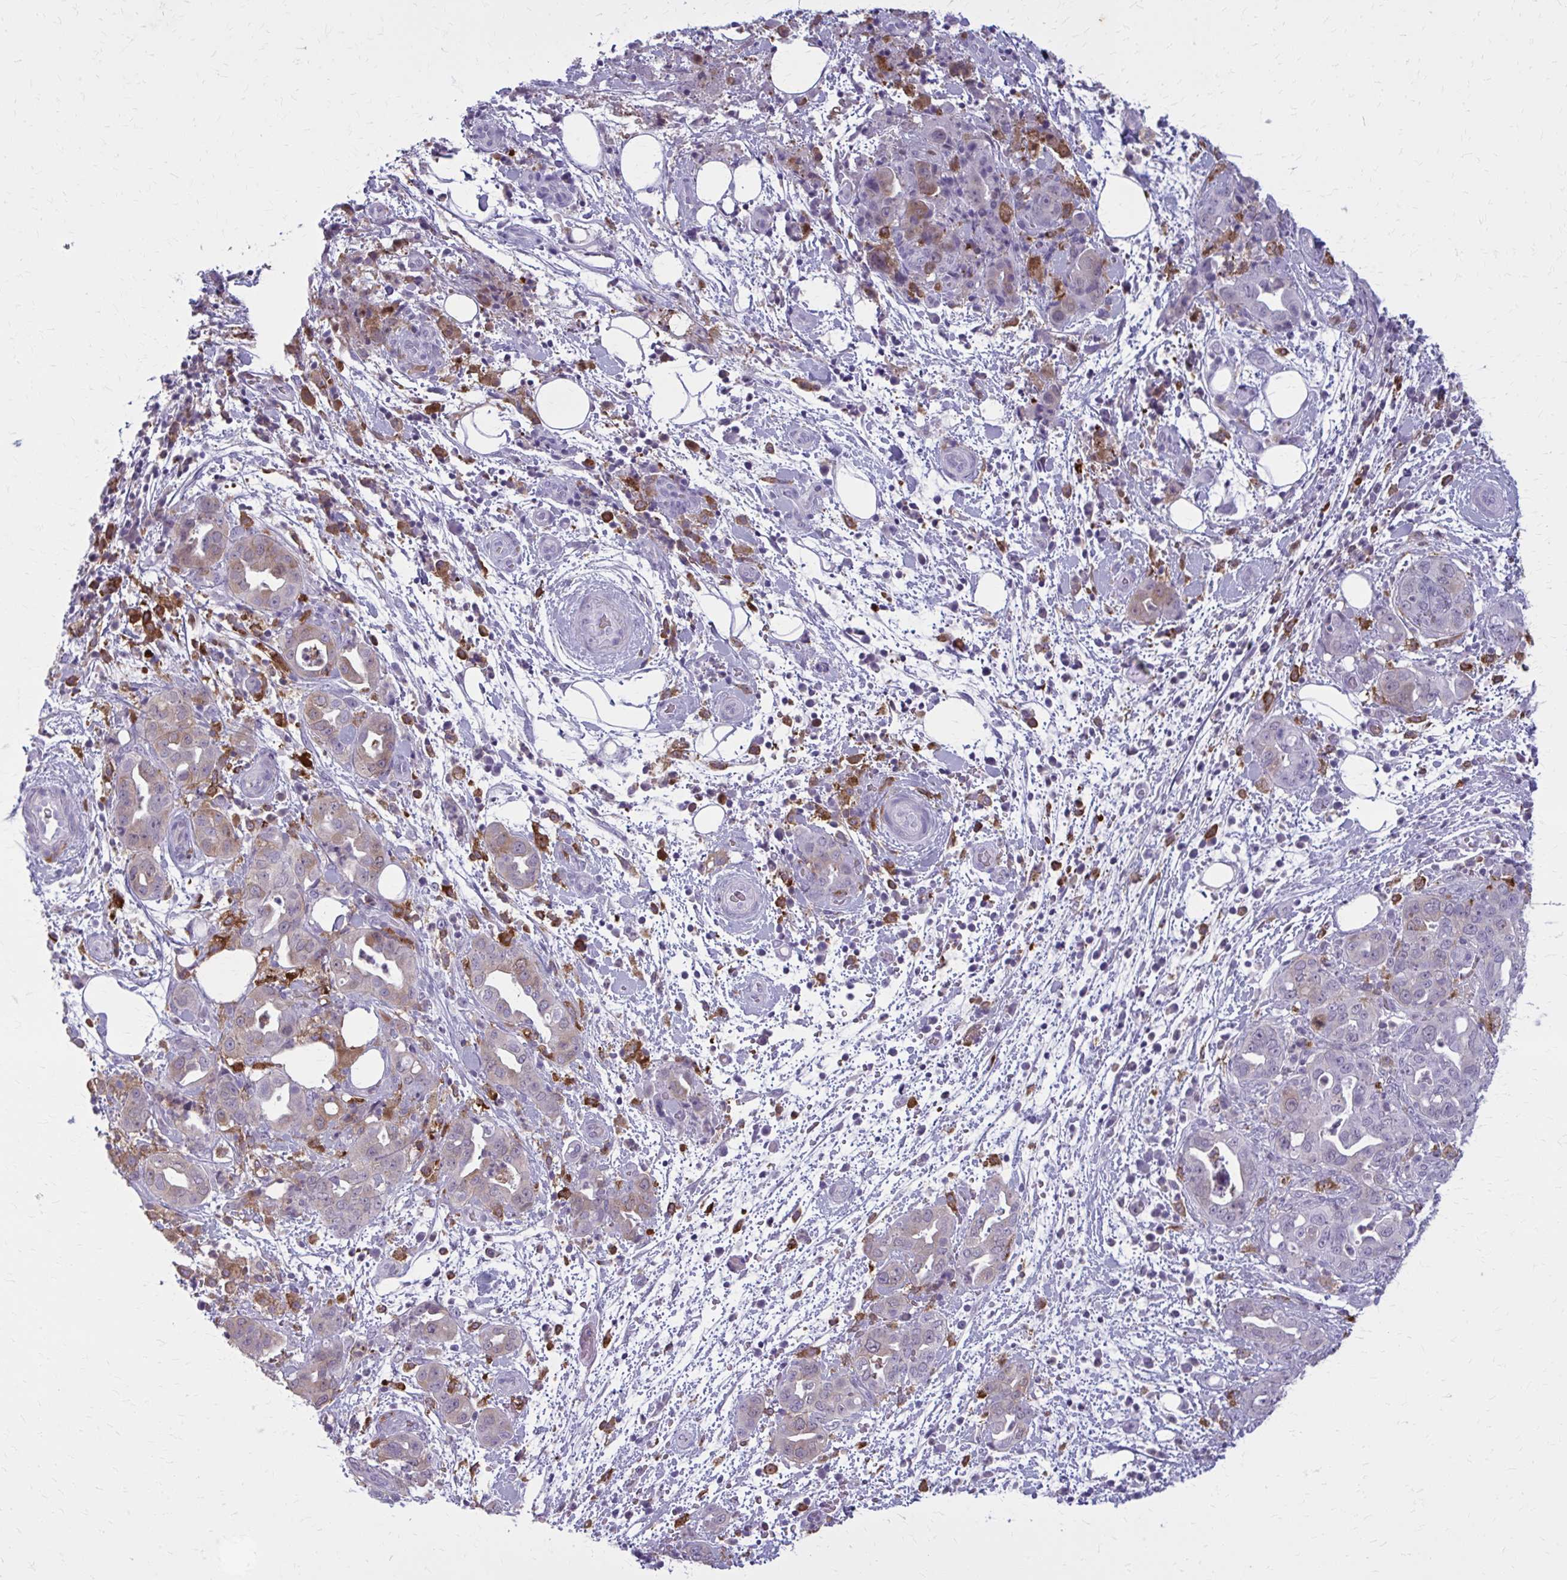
{"staining": {"intensity": "weak", "quantity": "25%-75%", "location": "cytoplasmic/membranous"}, "tissue": "pancreatic cancer", "cell_type": "Tumor cells", "image_type": "cancer", "snomed": [{"axis": "morphology", "description": "Normal tissue, NOS"}, {"axis": "morphology", "description": "Adenocarcinoma, NOS"}, {"axis": "topography", "description": "Lymph node"}, {"axis": "topography", "description": "Pancreas"}], "caption": "Protein staining exhibits weak cytoplasmic/membranous expression in about 25%-75% of tumor cells in pancreatic cancer.", "gene": "CARD9", "patient": {"sex": "female", "age": 67}}